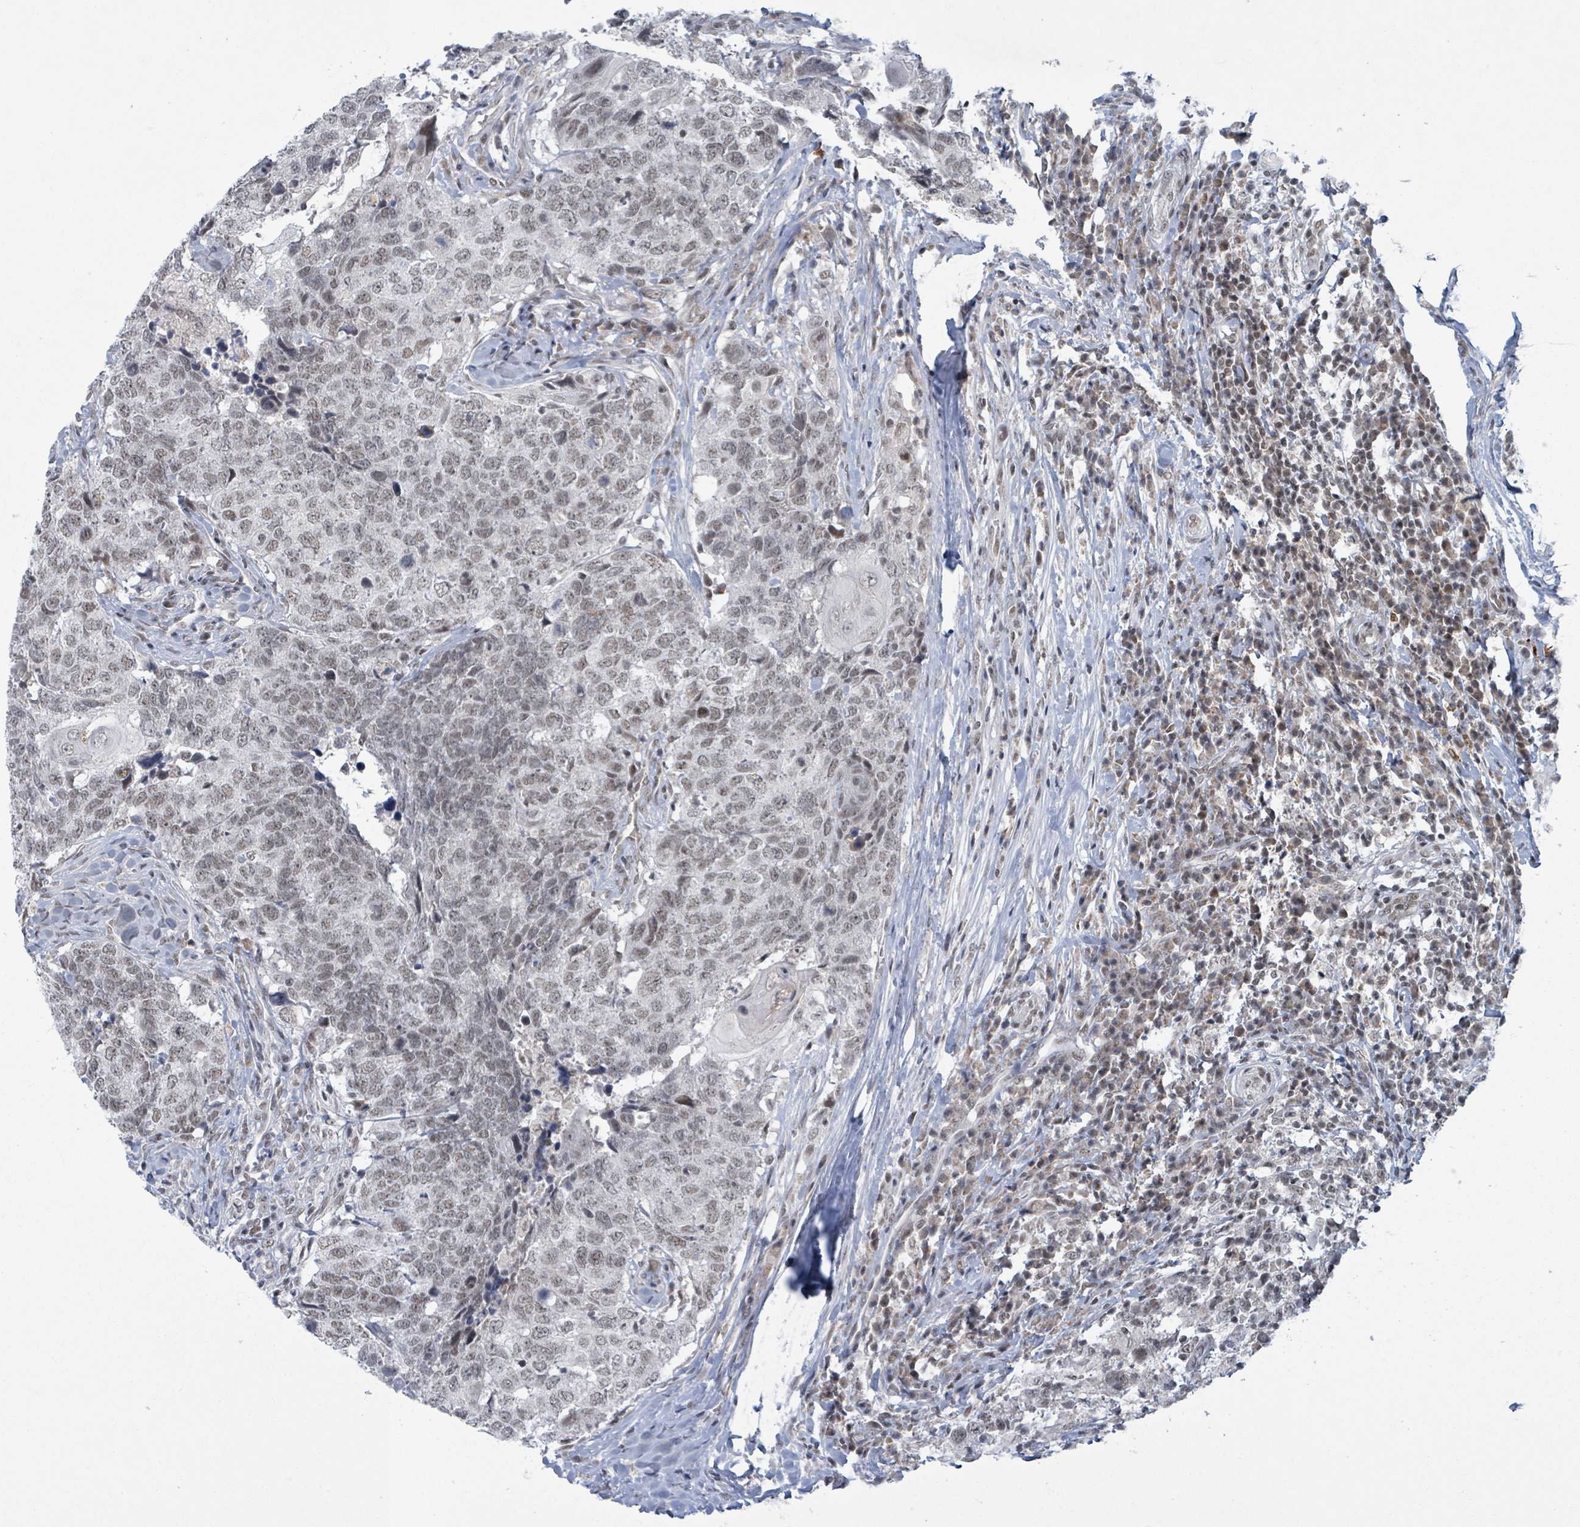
{"staining": {"intensity": "weak", "quantity": ">75%", "location": "nuclear"}, "tissue": "head and neck cancer", "cell_type": "Tumor cells", "image_type": "cancer", "snomed": [{"axis": "morphology", "description": "Normal tissue, NOS"}, {"axis": "morphology", "description": "Squamous cell carcinoma, NOS"}, {"axis": "topography", "description": "Skeletal muscle"}, {"axis": "topography", "description": "Vascular tissue"}, {"axis": "topography", "description": "Peripheral nerve tissue"}, {"axis": "topography", "description": "Head-Neck"}], "caption": "Protein staining displays weak nuclear positivity in about >75% of tumor cells in head and neck cancer (squamous cell carcinoma).", "gene": "BANP", "patient": {"sex": "male", "age": 66}}